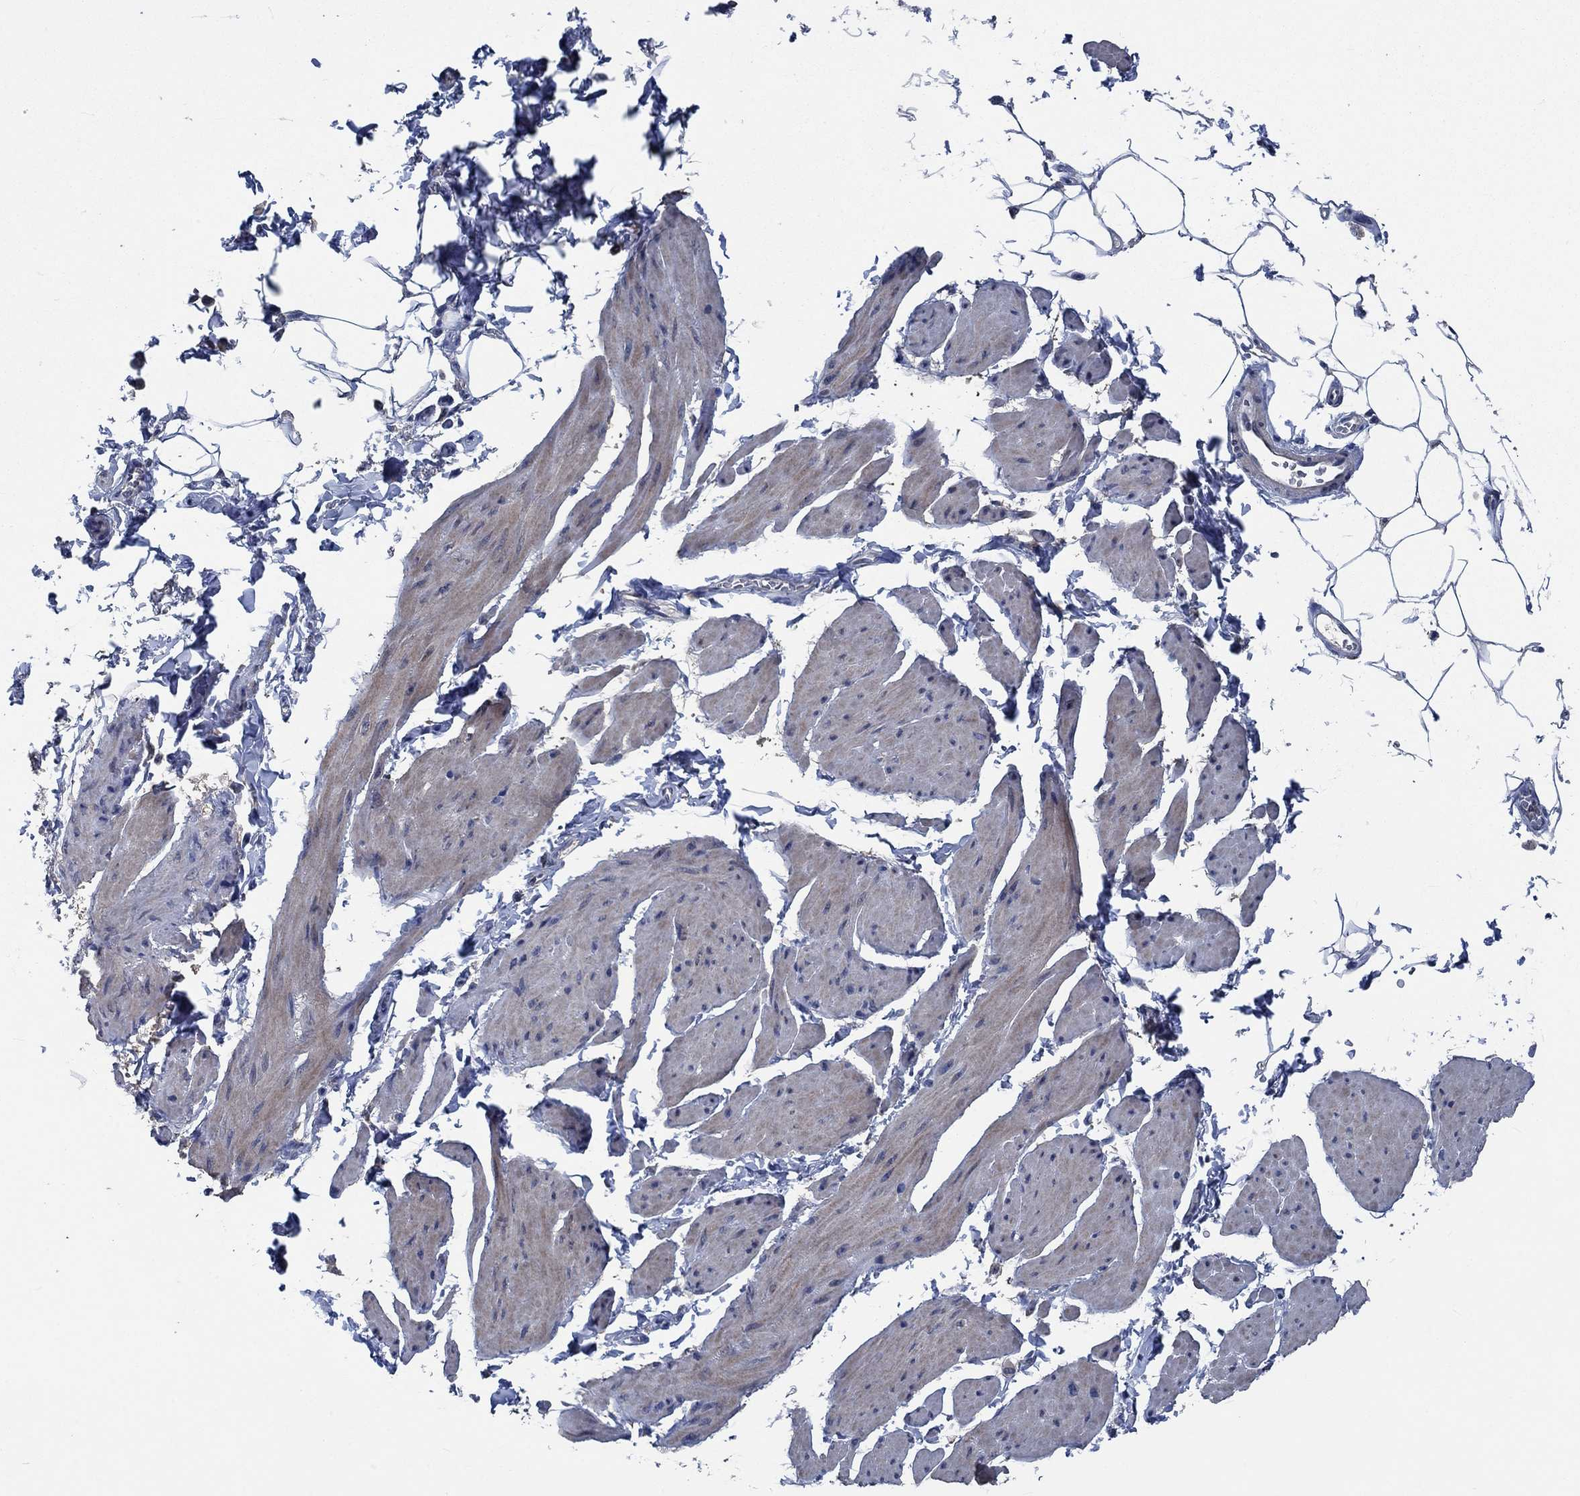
{"staining": {"intensity": "weak", "quantity": "25%-75%", "location": "cytoplasmic/membranous"}, "tissue": "smooth muscle", "cell_type": "Smooth muscle cells", "image_type": "normal", "snomed": [{"axis": "morphology", "description": "Normal tissue, NOS"}, {"axis": "topography", "description": "Adipose tissue"}, {"axis": "topography", "description": "Smooth muscle"}, {"axis": "topography", "description": "Peripheral nerve tissue"}], "caption": "Protein expression analysis of unremarkable smooth muscle displays weak cytoplasmic/membranous positivity in about 25%-75% of smooth muscle cells.", "gene": "OBSCN", "patient": {"sex": "male", "age": 83}}